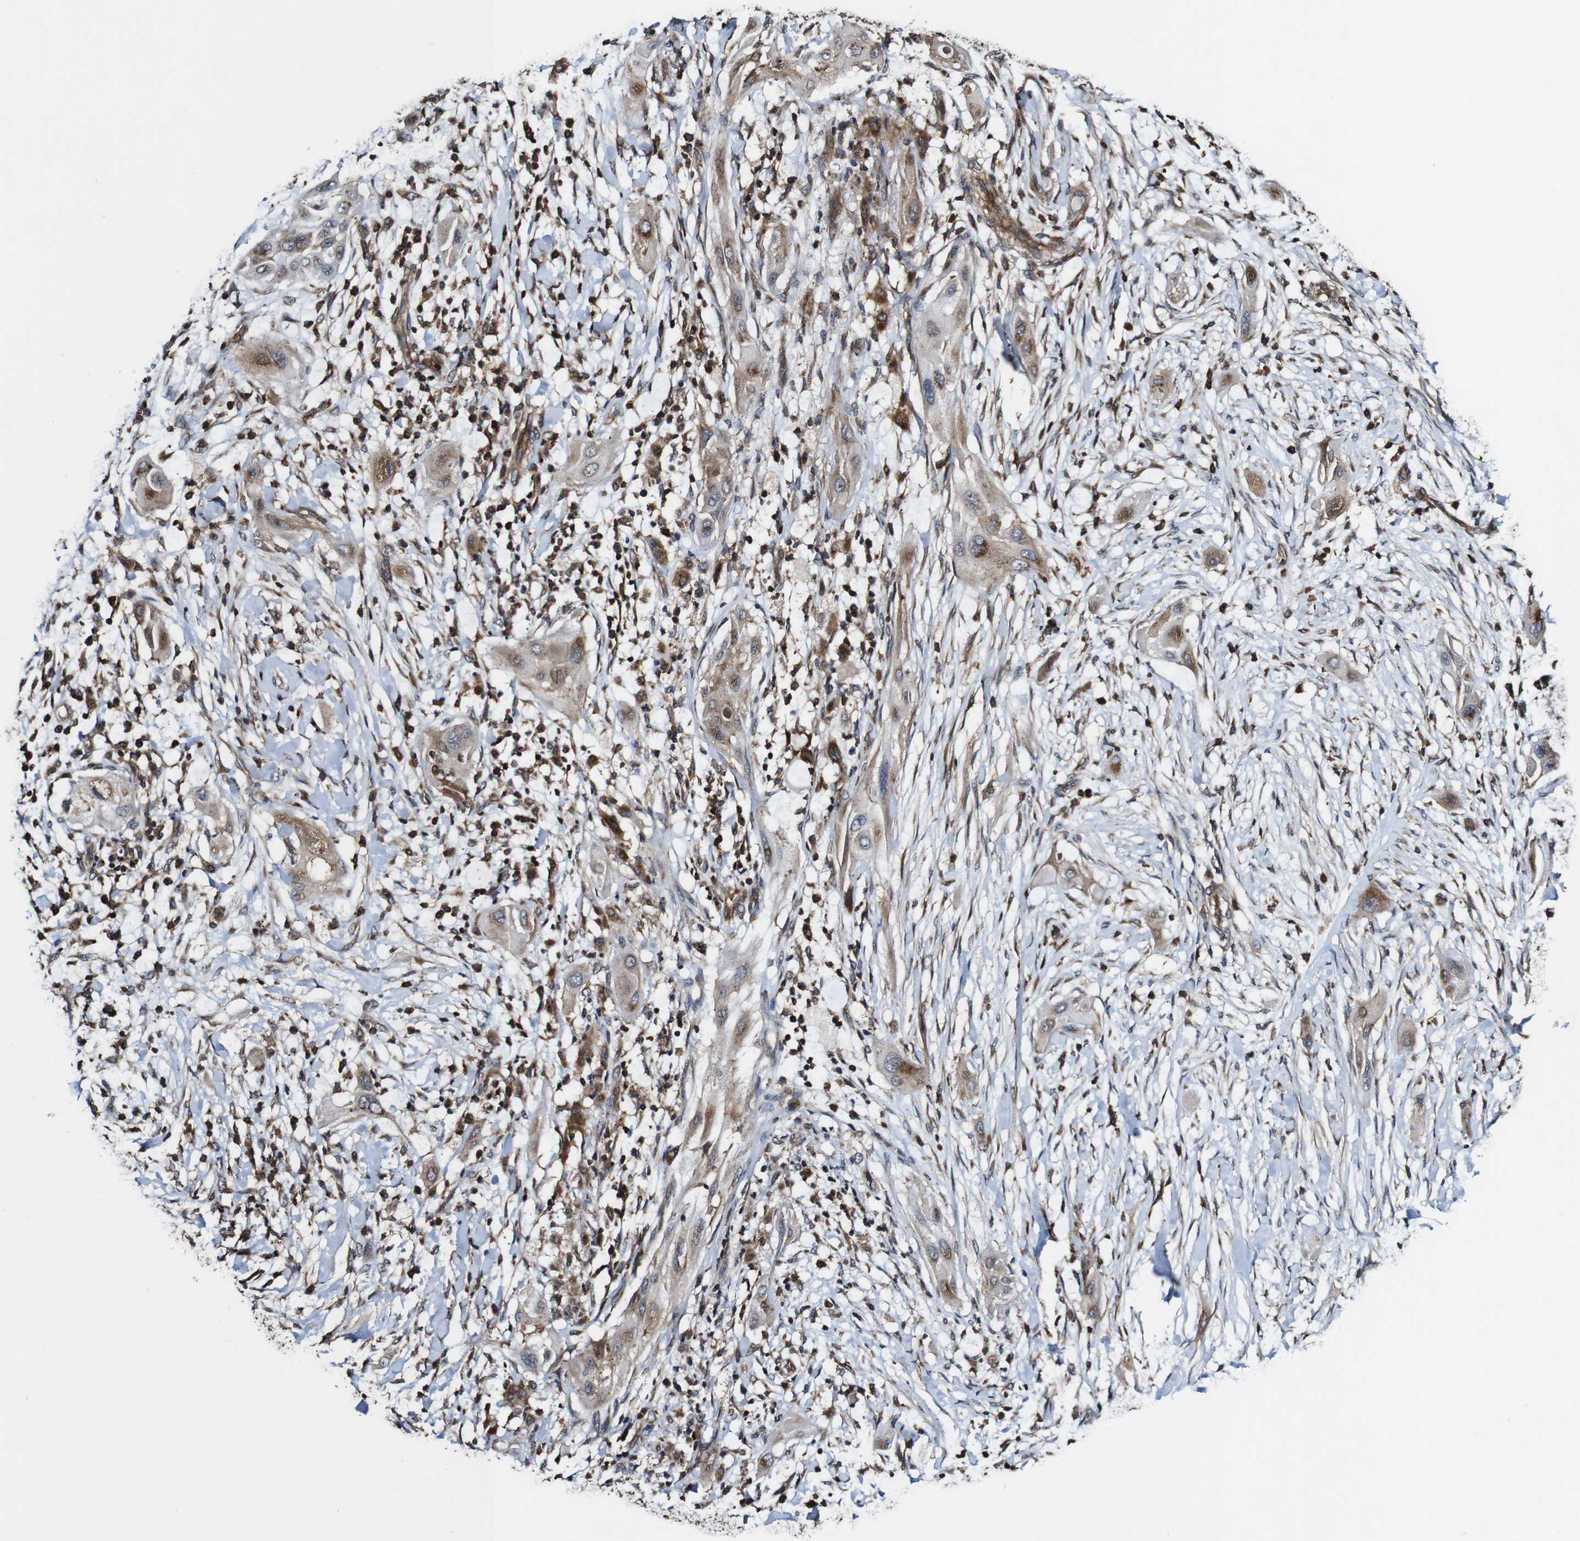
{"staining": {"intensity": "moderate", "quantity": ">75%", "location": "cytoplasmic/membranous"}, "tissue": "lung cancer", "cell_type": "Tumor cells", "image_type": "cancer", "snomed": [{"axis": "morphology", "description": "Squamous cell carcinoma, NOS"}, {"axis": "topography", "description": "Lung"}], "caption": "IHC of squamous cell carcinoma (lung) displays medium levels of moderate cytoplasmic/membranous staining in about >75% of tumor cells. The protein is shown in brown color, while the nuclei are stained blue.", "gene": "TNIK", "patient": {"sex": "female", "age": 47}}